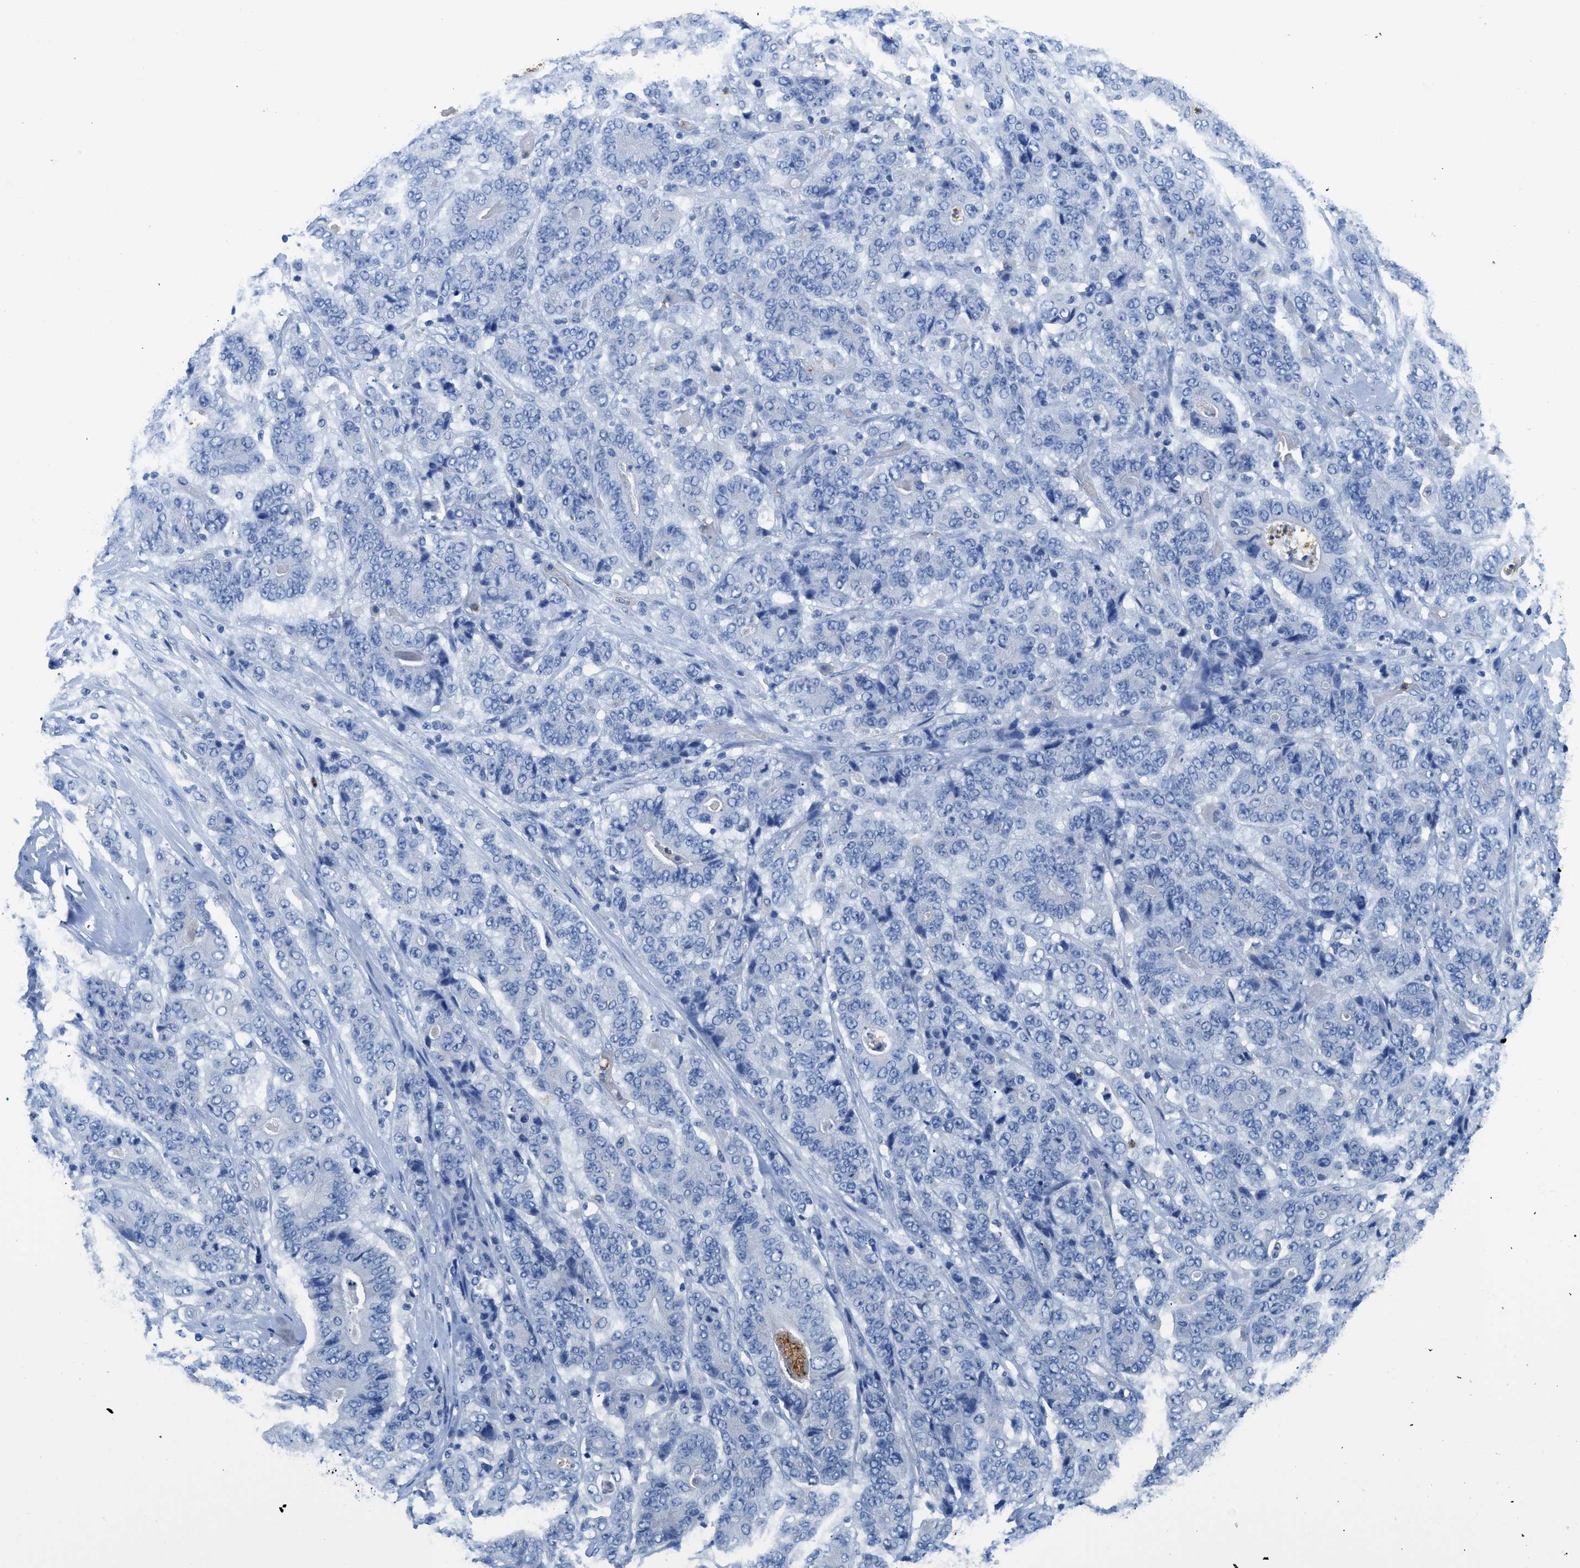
{"staining": {"intensity": "negative", "quantity": "none", "location": "none"}, "tissue": "stomach cancer", "cell_type": "Tumor cells", "image_type": "cancer", "snomed": [{"axis": "morphology", "description": "Adenocarcinoma, NOS"}, {"axis": "topography", "description": "Stomach"}], "caption": "A photomicrograph of stomach adenocarcinoma stained for a protein reveals no brown staining in tumor cells.", "gene": "NEB", "patient": {"sex": "female", "age": 73}}